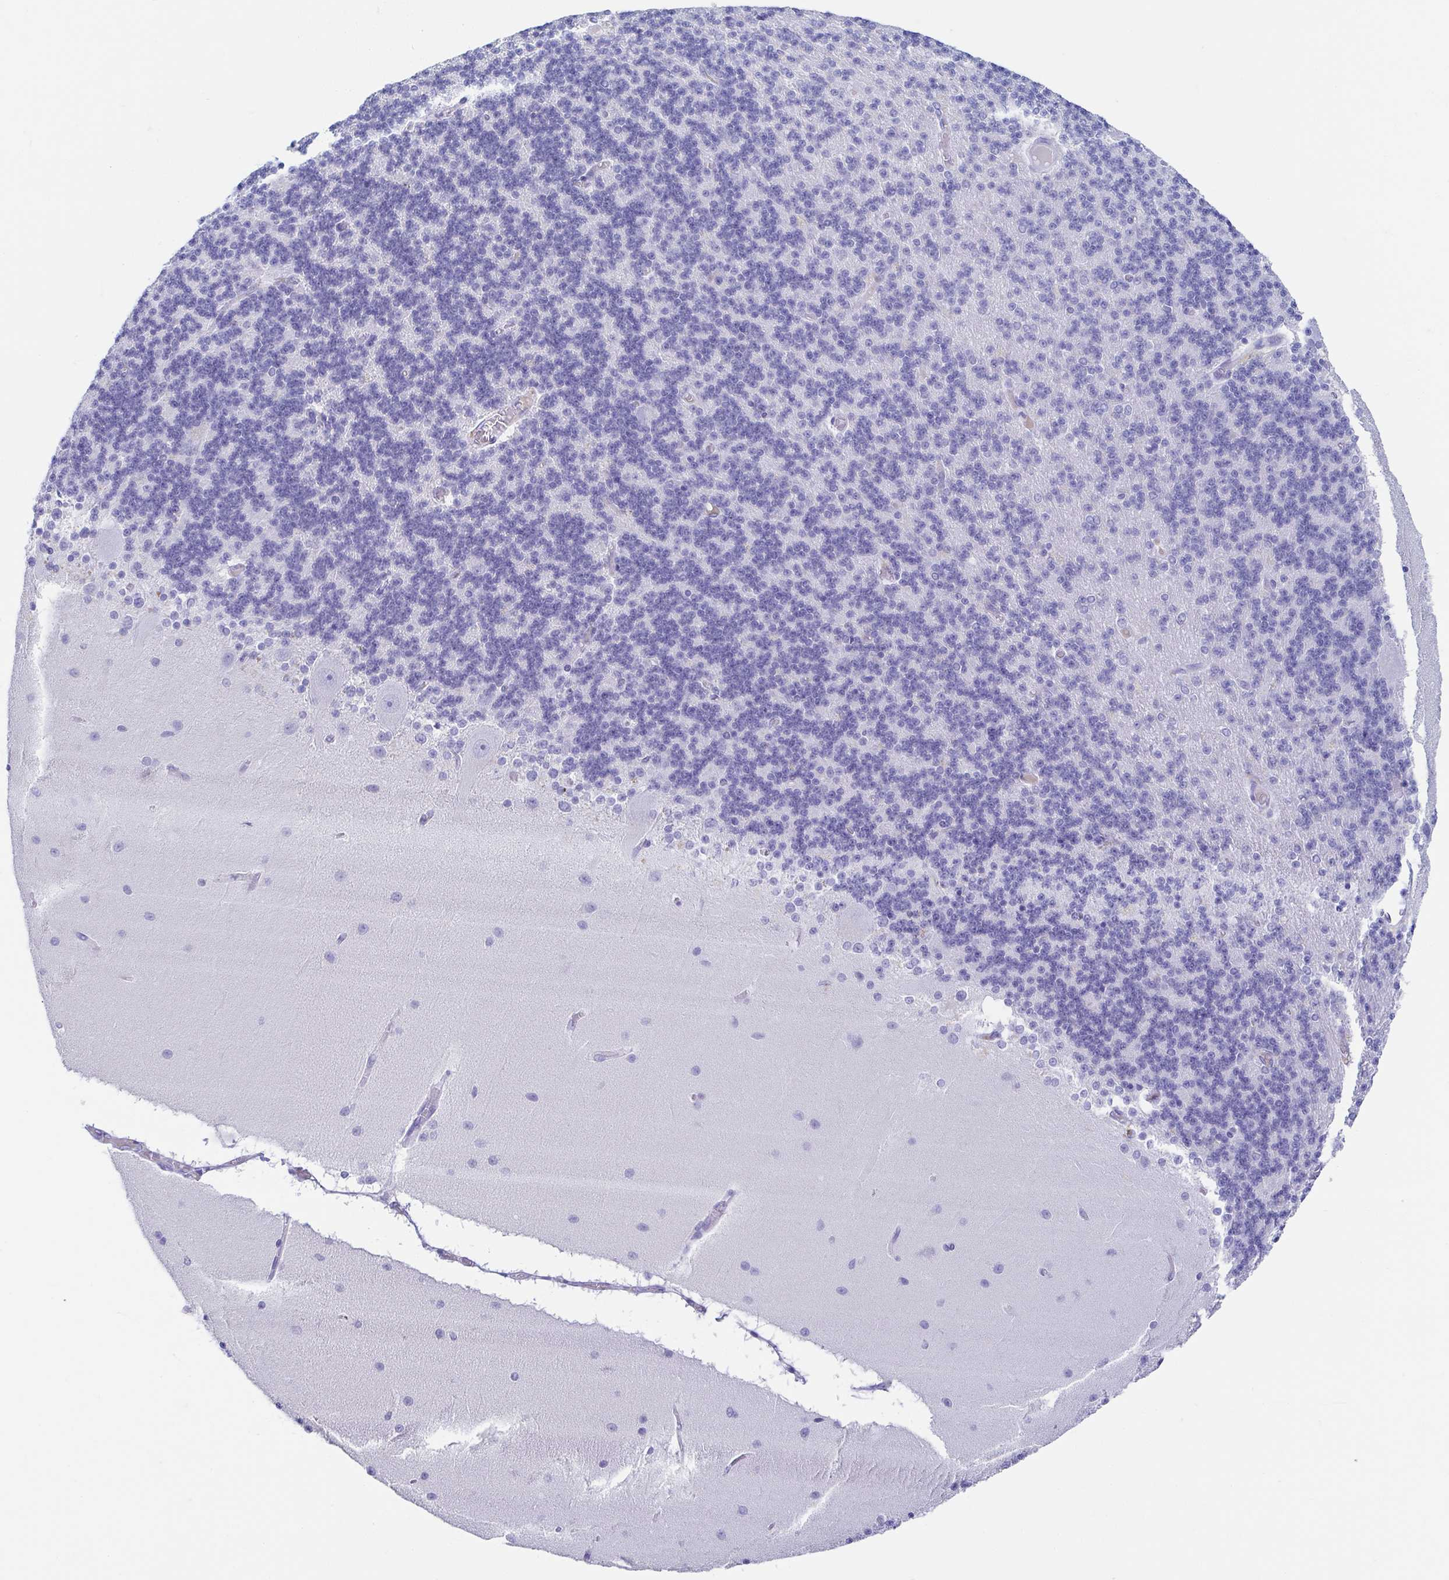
{"staining": {"intensity": "negative", "quantity": "none", "location": "none"}, "tissue": "cerebellum", "cell_type": "Cells in granular layer", "image_type": "normal", "snomed": [{"axis": "morphology", "description": "Normal tissue, NOS"}, {"axis": "topography", "description": "Cerebellum"}], "caption": "IHC micrograph of benign human cerebellum stained for a protein (brown), which demonstrates no expression in cells in granular layer.", "gene": "GKN1", "patient": {"sex": "female", "age": 54}}